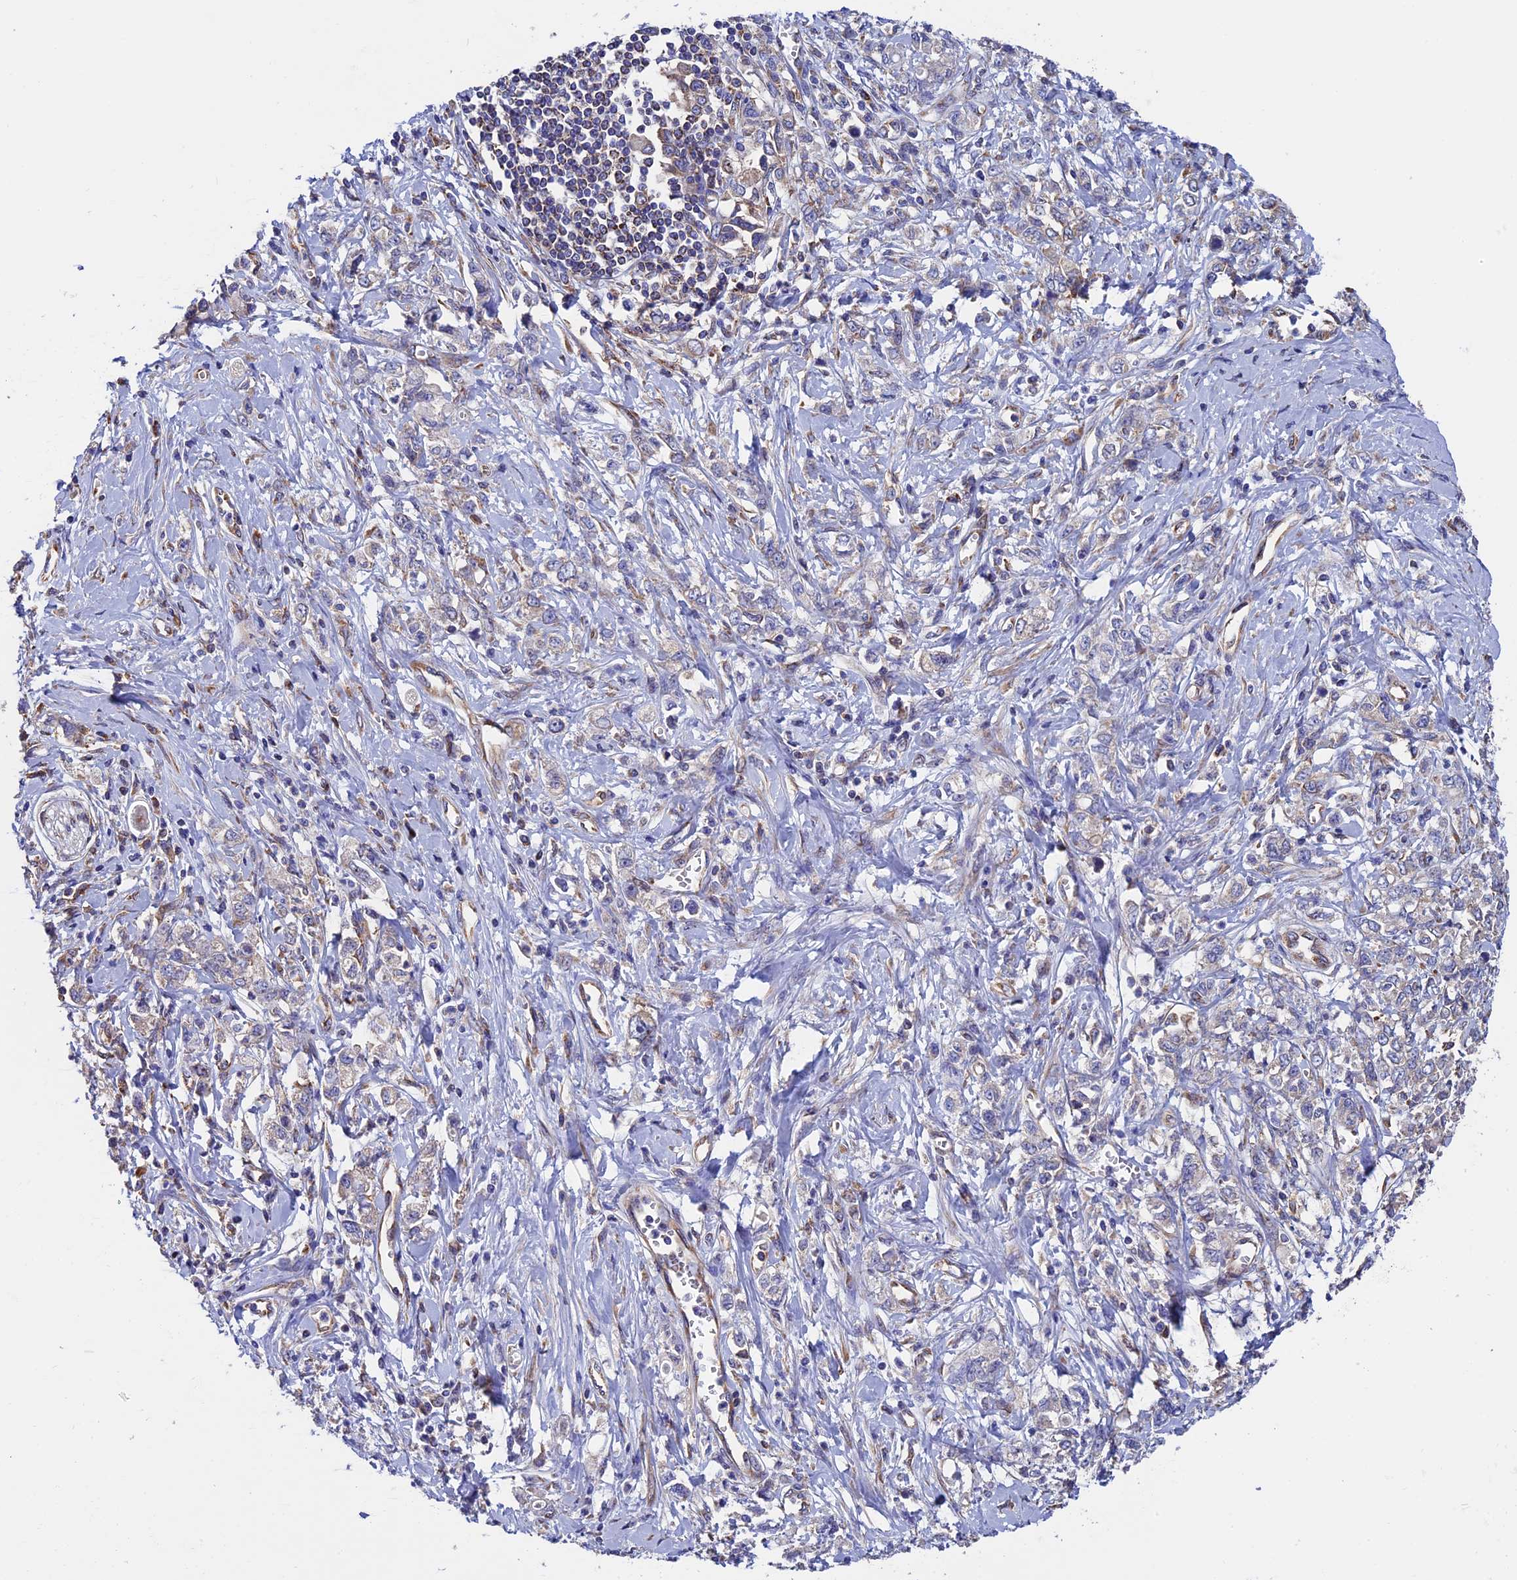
{"staining": {"intensity": "negative", "quantity": "none", "location": "none"}, "tissue": "stomach cancer", "cell_type": "Tumor cells", "image_type": "cancer", "snomed": [{"axis": "morphology", "description": "Adenocarcinoma, NOS"}, {"axis": "topography", "description": "Stomach"}], "caption": "DAB (3,3'-diaminobenzidine) immunohistochemical staining of human stomach adenocarcinoma demonstrates no significant positivity in tumor cells.", "gene": "SLC9A5", "patient": {"sex": "female", "age": 76}}